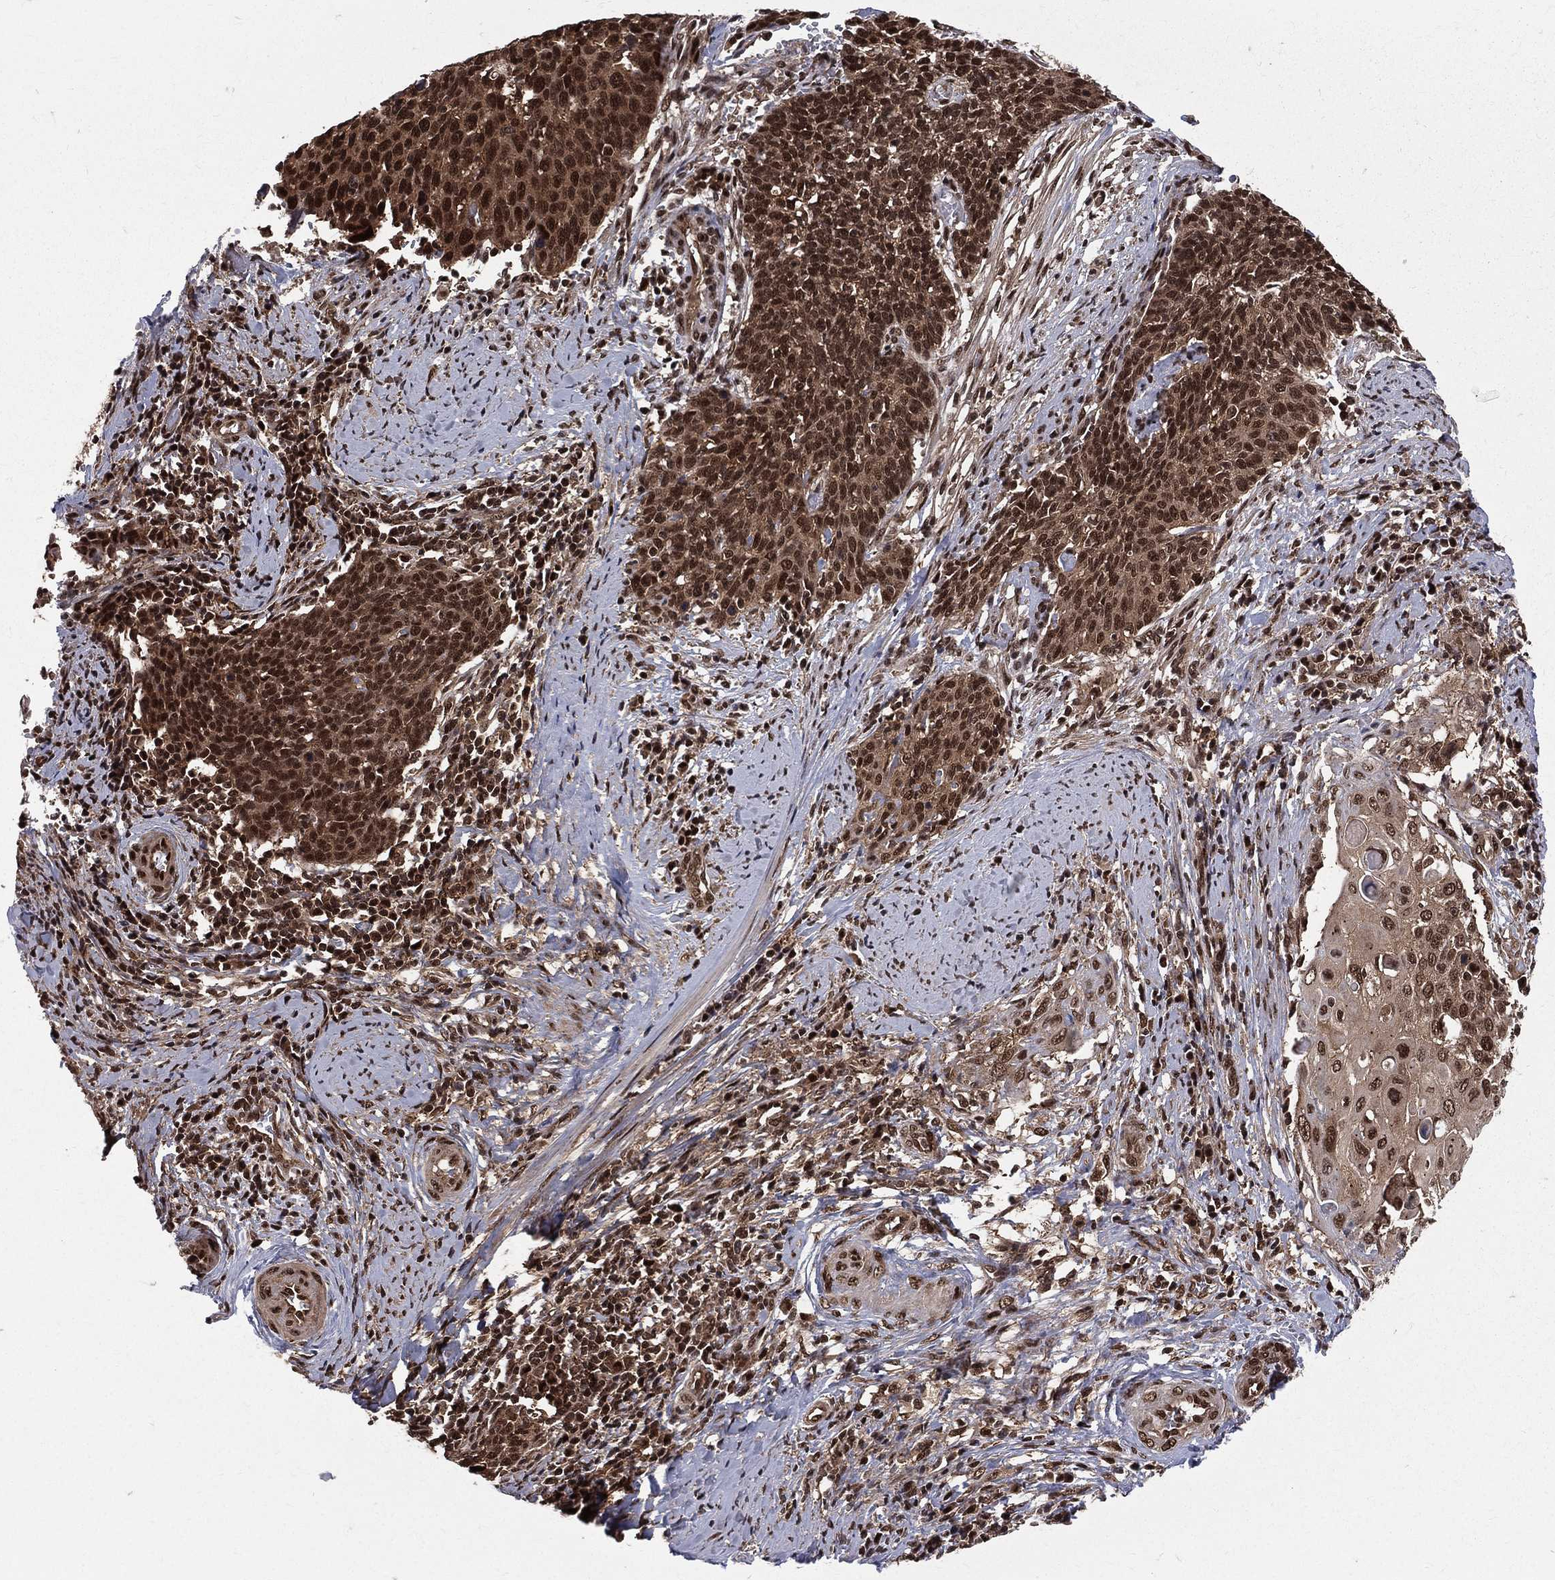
{"staining": {"intensity": "strong", "quantity": "25%-75%", "location": "cytoplasmic/membranous,nuclear"}, "tissue": "cervical cancer", "cell_type": "Tumor cells", "image_type": "cancer", "snomed": [{"axis": "morphology", "description": "Squamous cell carcinoma, NOS"}, {"axis": "topography", "description": "Cervix"}], "caption": "The histopathology image shows staining of cervical cancer, revealing strong cytoplasmic/membranous and nuclear protein expression (brown color) within tumor cells. (Stains: DAB (3,3'-diaminobenzidine) in brown, nuclei in blue, Microscopy: brightfield microscopy at high magnification).", "gene": "COPS4", "patient": {"sex": "female", "age": 39}}